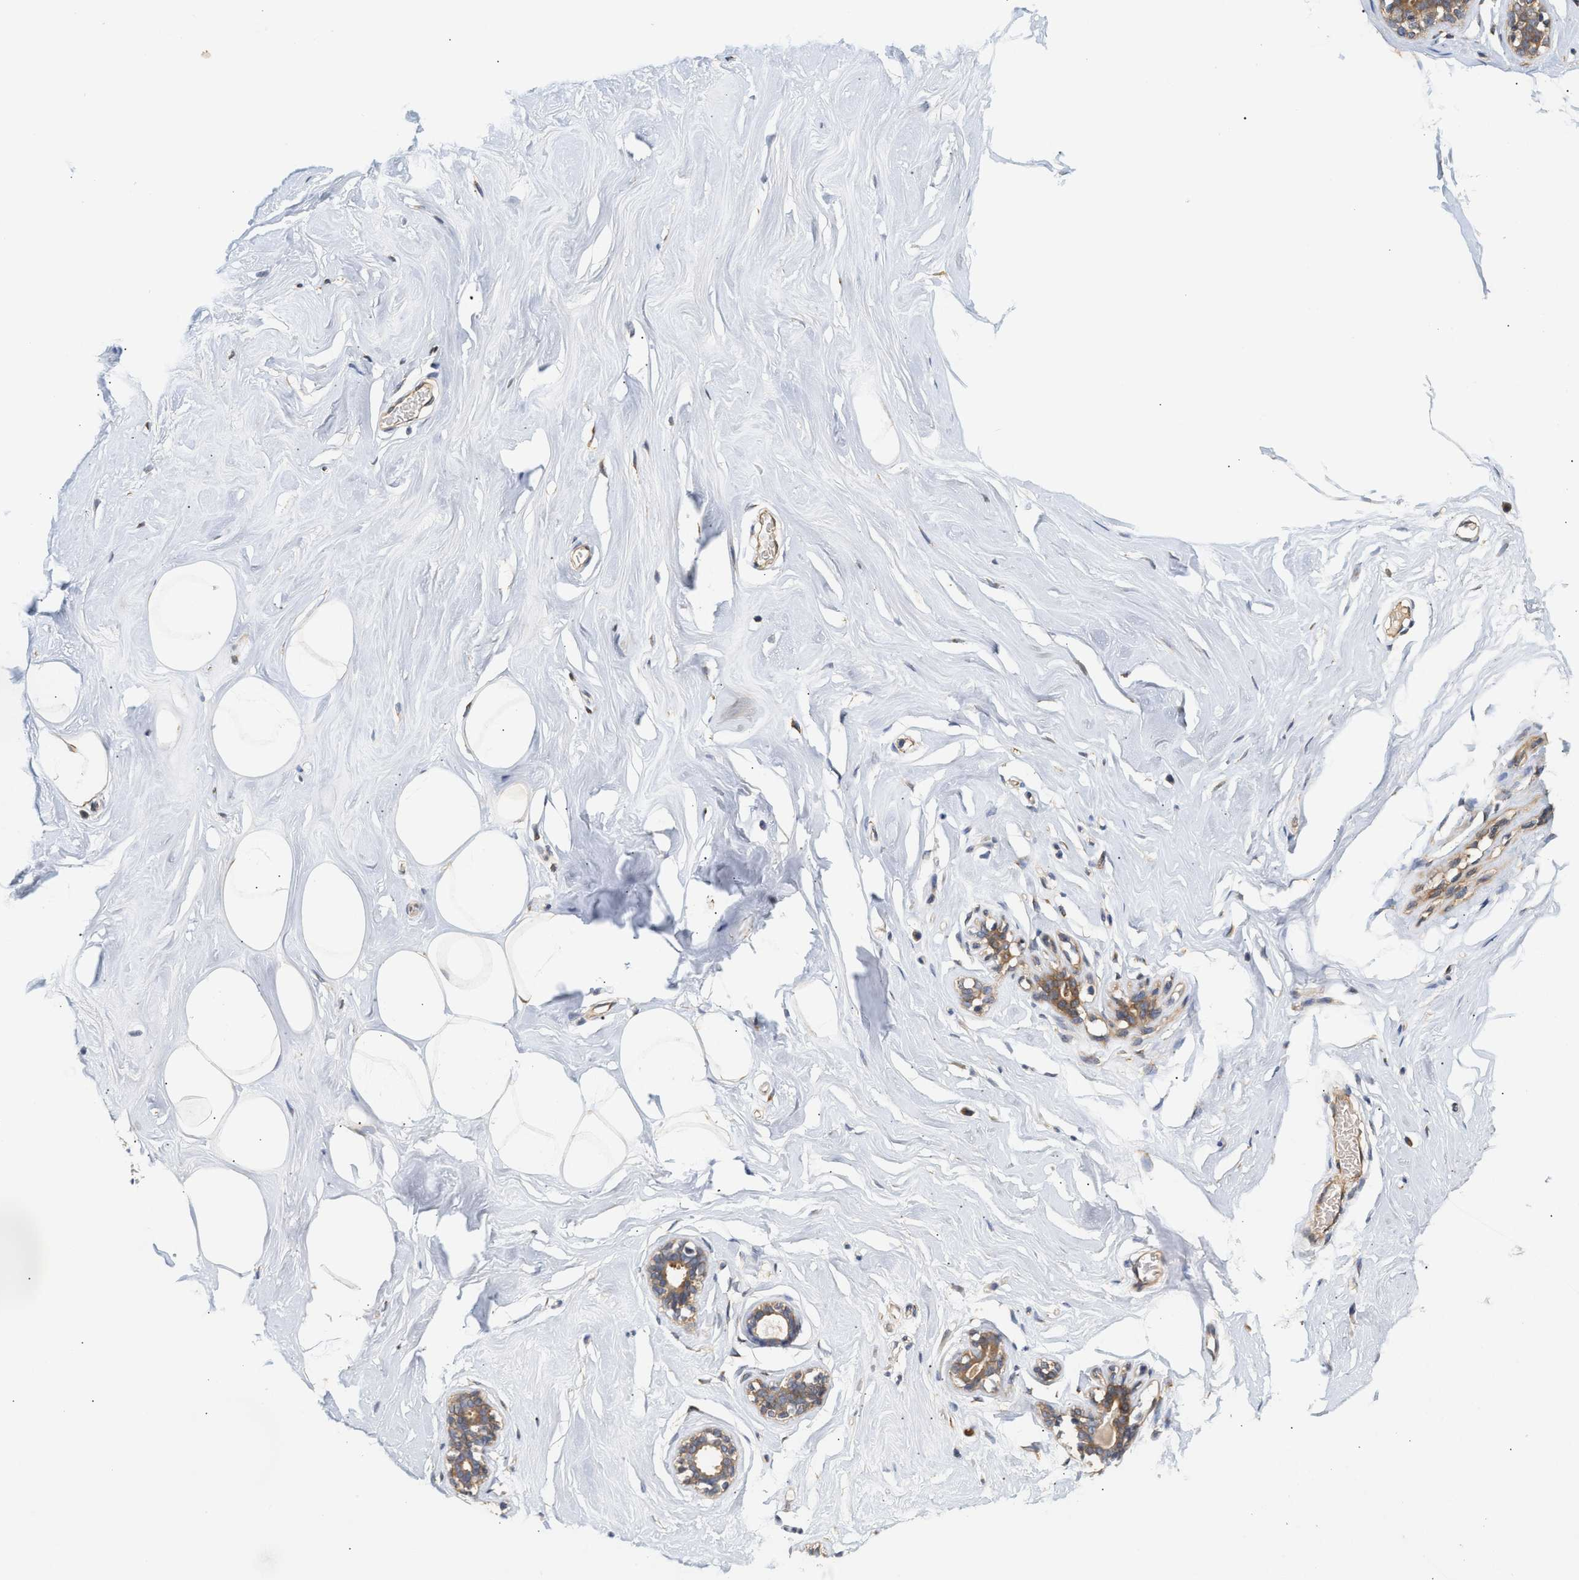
{"staining": {"intensity": "moderate", "quantity": ">75%", "location": "cytoplasmic/membranous"}, "tissue": "adipose tissue", "cell_type": "Adipocytes", "image_type": "normal", "snomed": [{"axis": "morphology", "description": "Normal tissue, NOS"}, {"axis": "morphology", "description": "Fibrosis, NOS"}, {"axis": "topography", "description": "Breast"}, {"axis": "topography", "description": "Adipose tissue"}], "caption": "Immunohistochemistry (IHC) image of unremarkable adipose tissue: adipose tissue stained using immunohistochemistry (IHC) shows medium levels of moderate protein expression localized specifically in the cytoplasmic/membranous of adipocytes, appearing as a cytoplasmic/membranous brown color.", "gene": "PLCD1", "patient": {"sex": "female", "age": 39}}